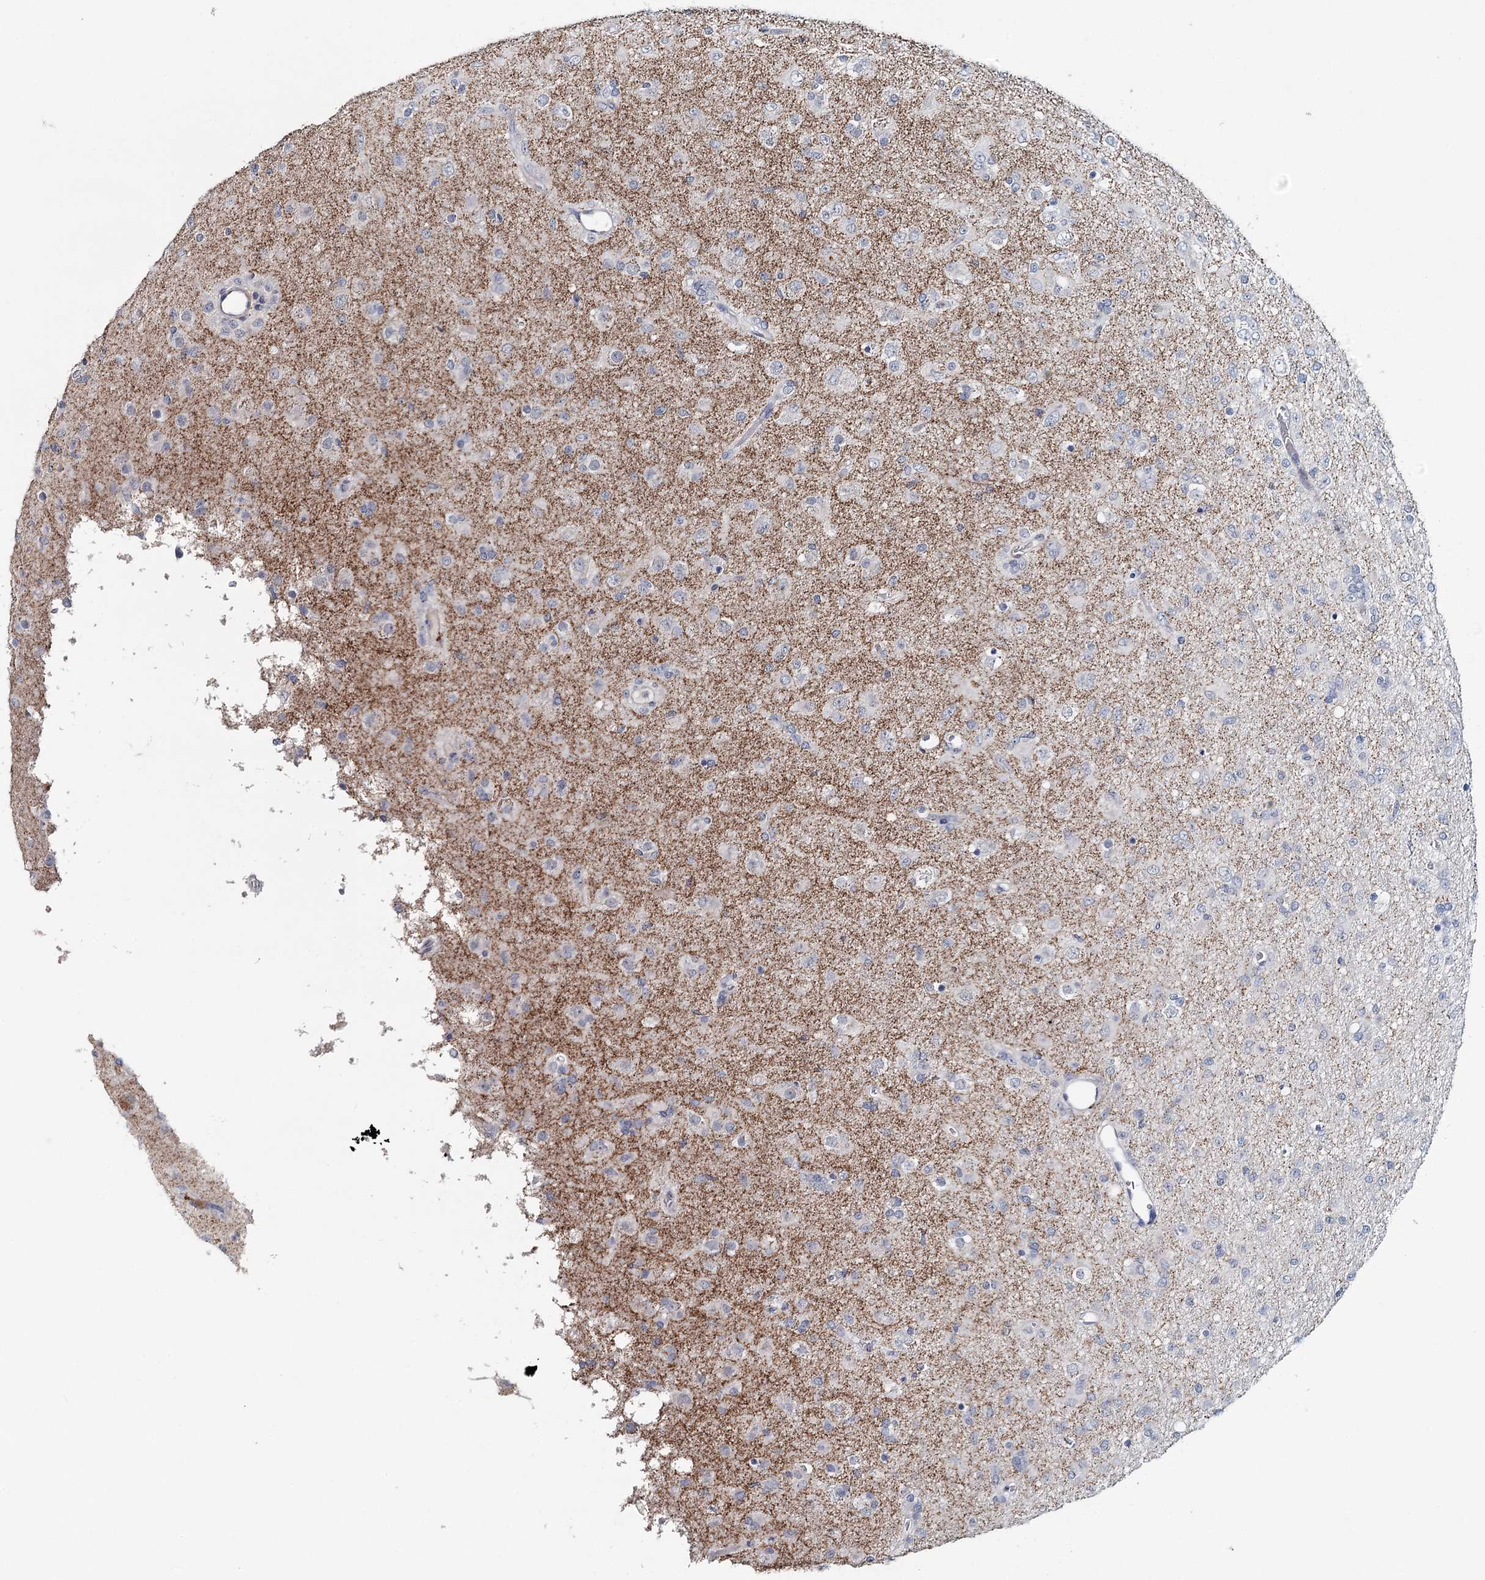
{"staining": {"intensity": "negative", "quantity": "none", "location": "none"}, "tissue": "glioma", "cell_type": "Tumor cells", "image_type": "cancer", "snomed": [{"axis": "morphology", "description": "Glioma, malignant, Low grade"}, {"axis": "topography", "description": "Brain"}], "caption": "High magnification brightfield microscopy of low-grade glioma (malignant) stained with DAB (brown) and counterstained with hematoxylin (blue): tumor cells show no significant expression.", "gene": "SYNPO", "patient": {"sex": "male", "age": 65}}